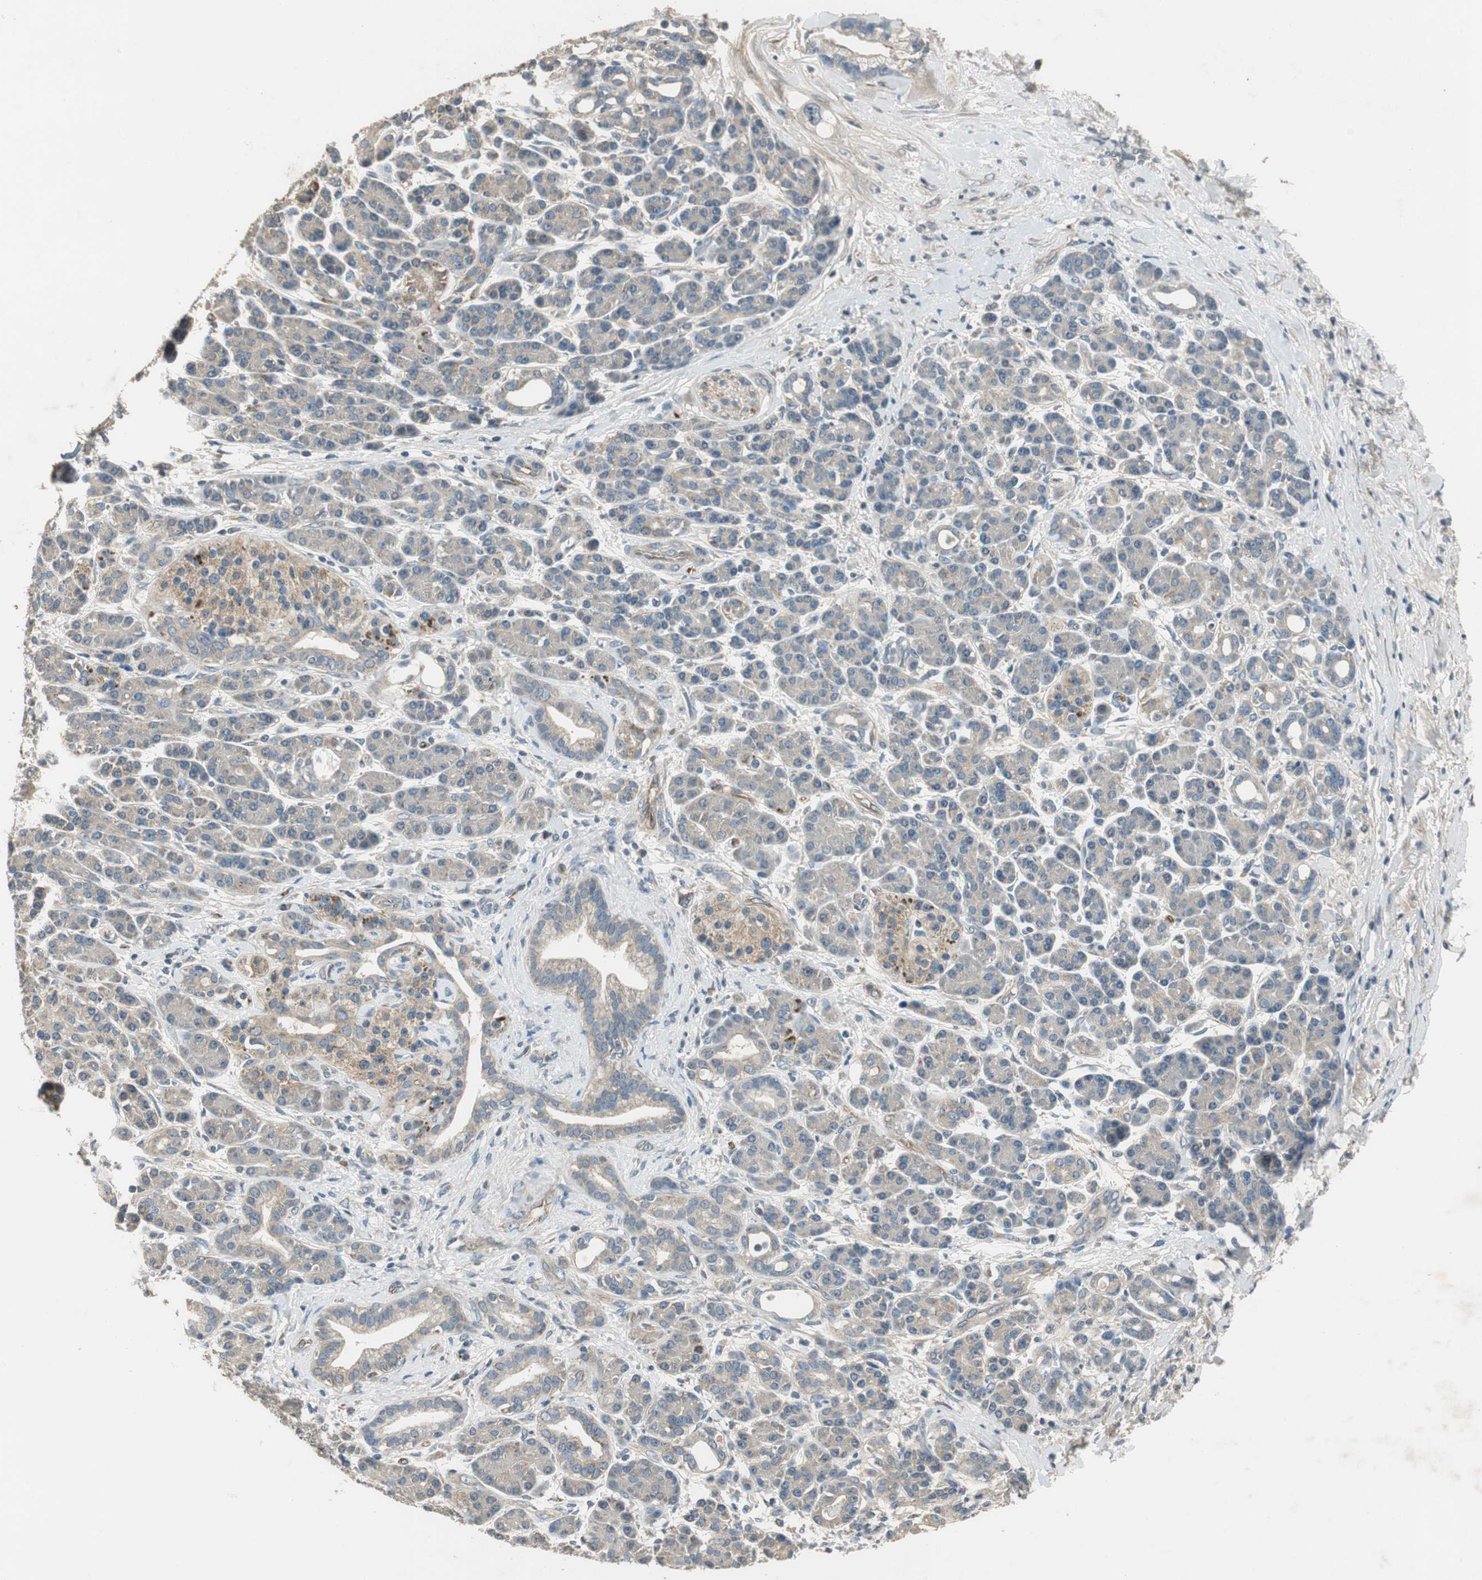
{"staining": {"intensity": "weak", "quantity": "25%-75%", "location": "cytoplasmic/membranous"}, "tissue": "pancreatic cancer", "cell_type": "Tumor cells", "image_type": "cancer", "snomed": [{"axis": "morphology", "description": "Adenocarcinoma, NOS"}, {"axis": "topography", "description": "Pancreas"}], "caption": "Pancreatic adenocarcinoma tissue reveals weak cytoplasmic/membranous staining in approximately 25%-75% of tumor cells, visualized by immunohistochemistry.", "gene": "MSTO1", "patient": {"sex": "female", "age": 77}}